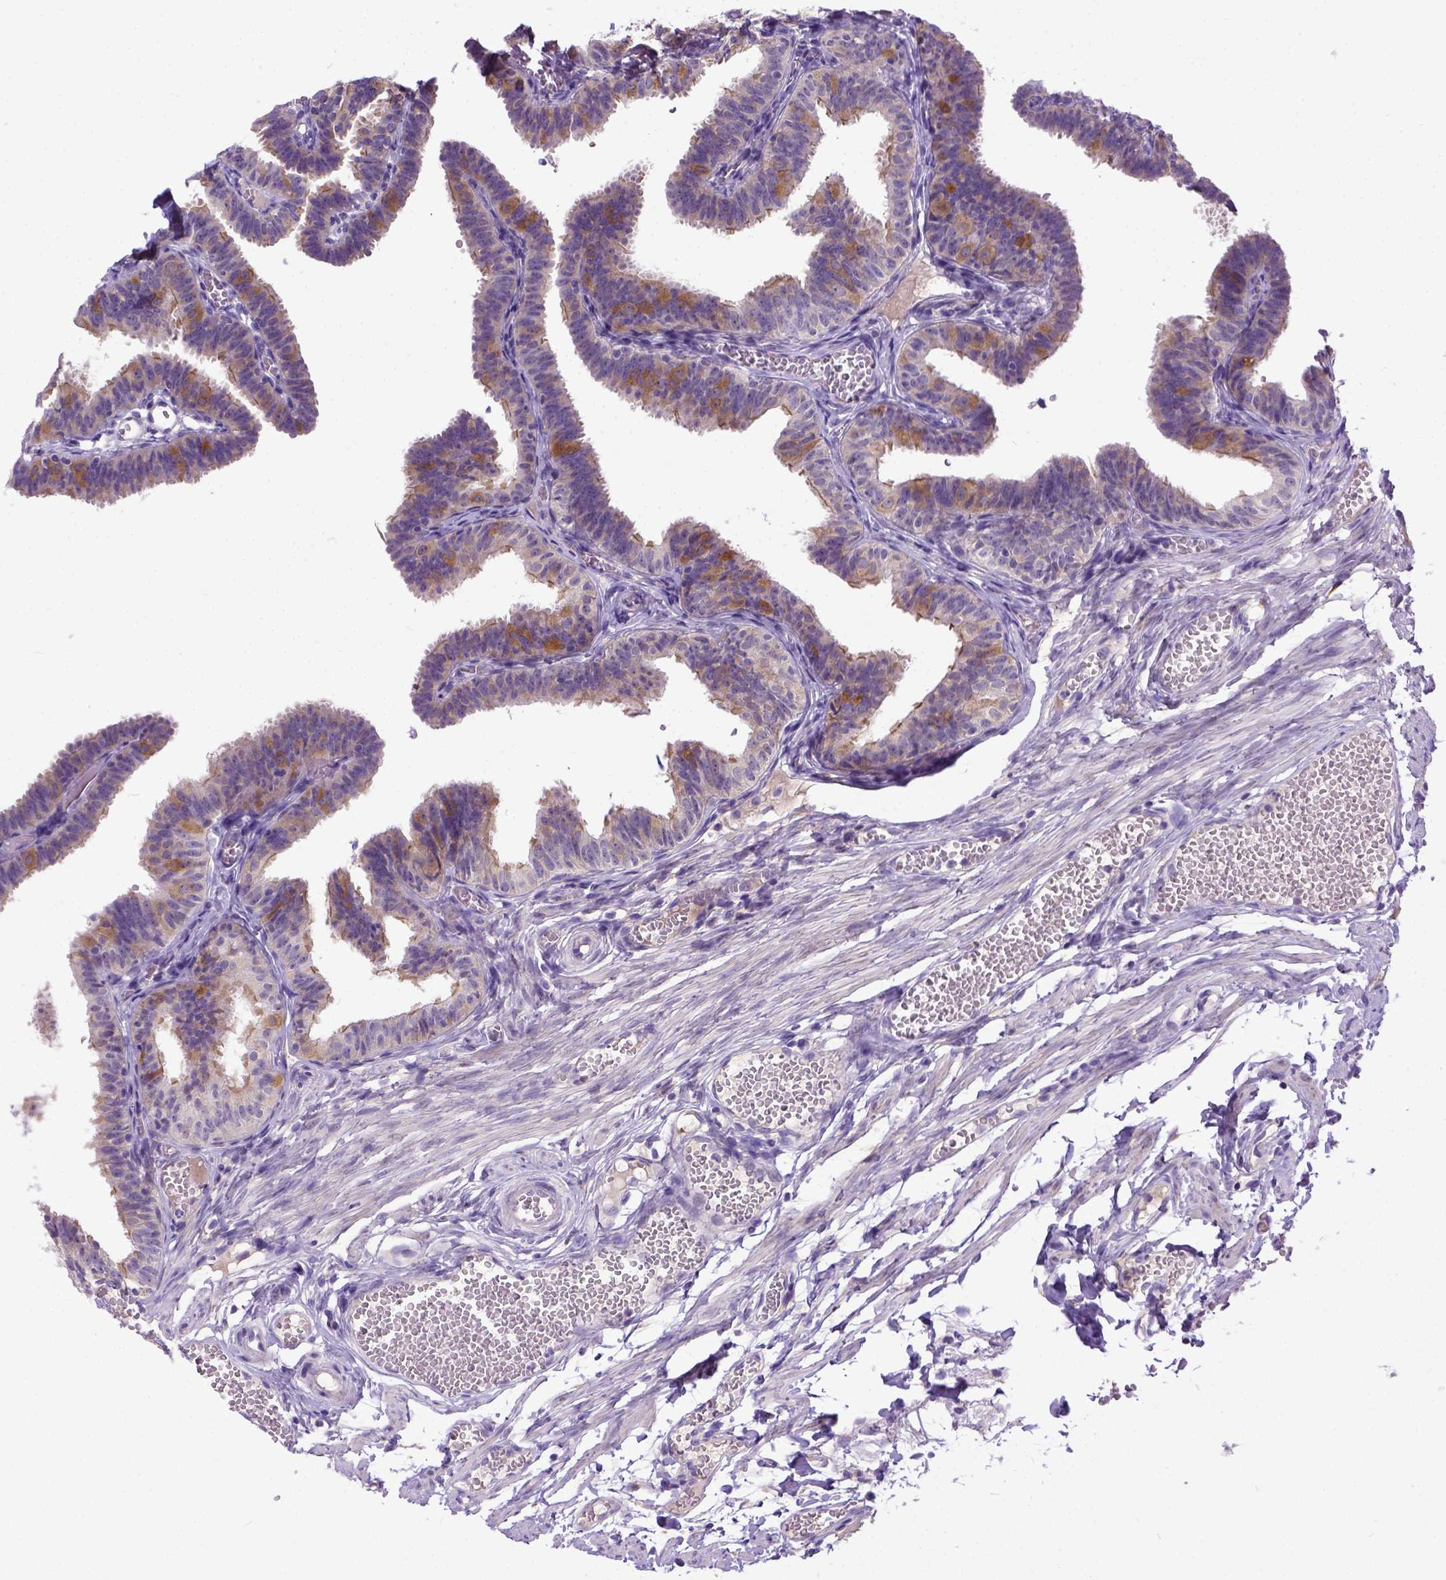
{"staining": {"intensity": "moderate", "quantity": "25%-75%", "location": "cytoplasmic/membranous"}, "tissue": "fallopian tube", "cell_type": "Glandular cells", "image_type": "normal", "snomed": [{"axis": "morphology", "description": "Normal tissue, NOS"}, {"axis": "topography", "description": "Fallopian tube"}], "caption": "An image showing moderate cytoplasmic/membranous expression in approximately 25%-75% of glandular cells in benign fallopian tube, as visualized by brown immunohistochemical staining.", "gene": "NEK5", "patient": {"sex": "female", "age": 25}}